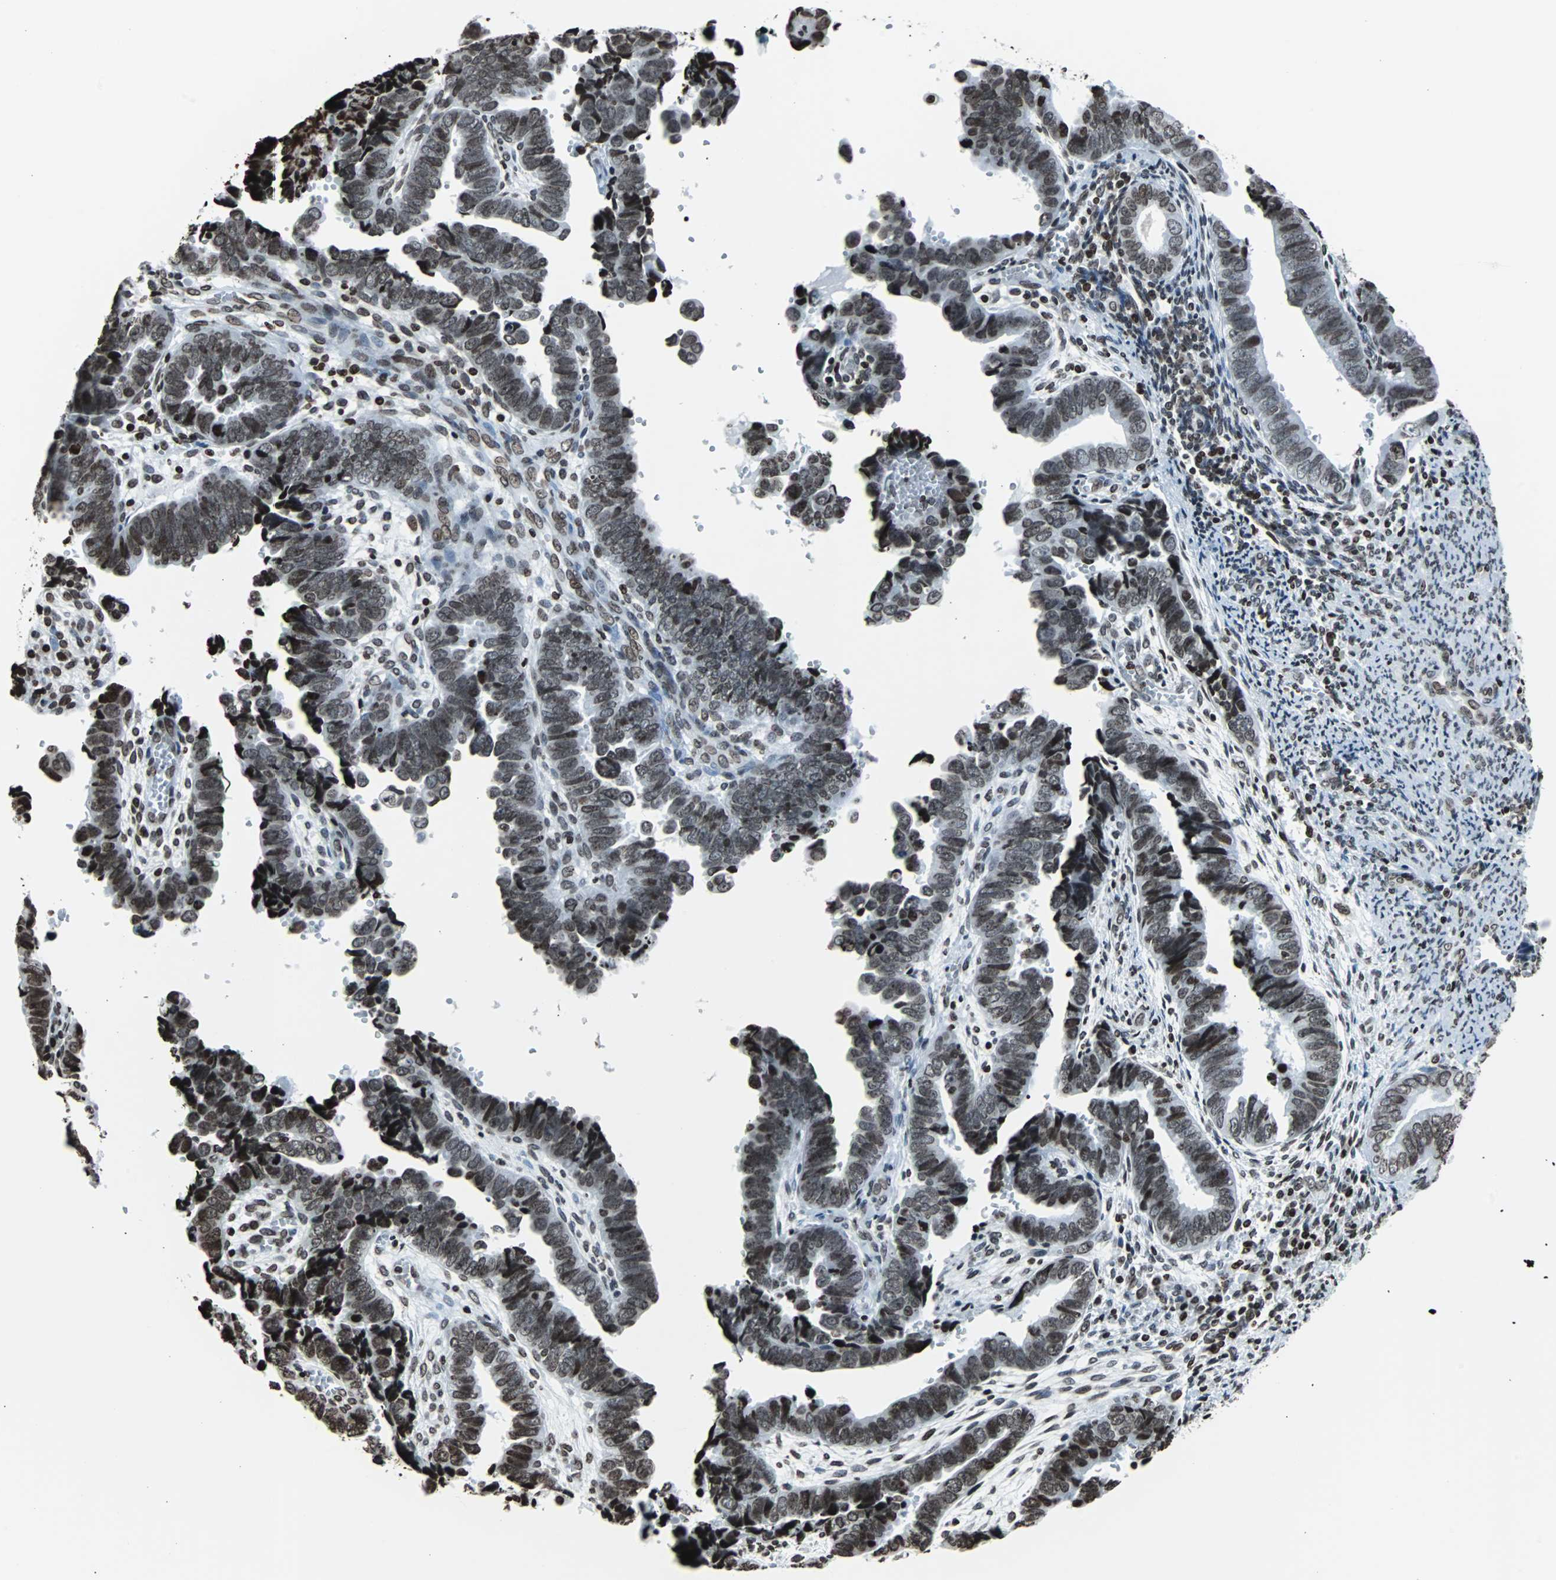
{"staining": {"intensity": "moderate", "quantity": ">75%", "location": "nuclear"}, "tissue": "endometrial cancer", "cell_type": "Tumor cells", "image_type": "cancer", "snomed": [{"axis": "morphology", "description": "Adenocarcinoma, NOS"}, {"axis": "topography", "description": "Endometrium"}], "caption": "Immunohistochemistry photomicrograph of endometrial adenocarcinoma stained for a protein (brown), which shows medium levels of moderate nuclear staining in approximately >75% of tumor cells.", "gene": "H2BC18", "patient": {"sex": "female", "age": 75}}